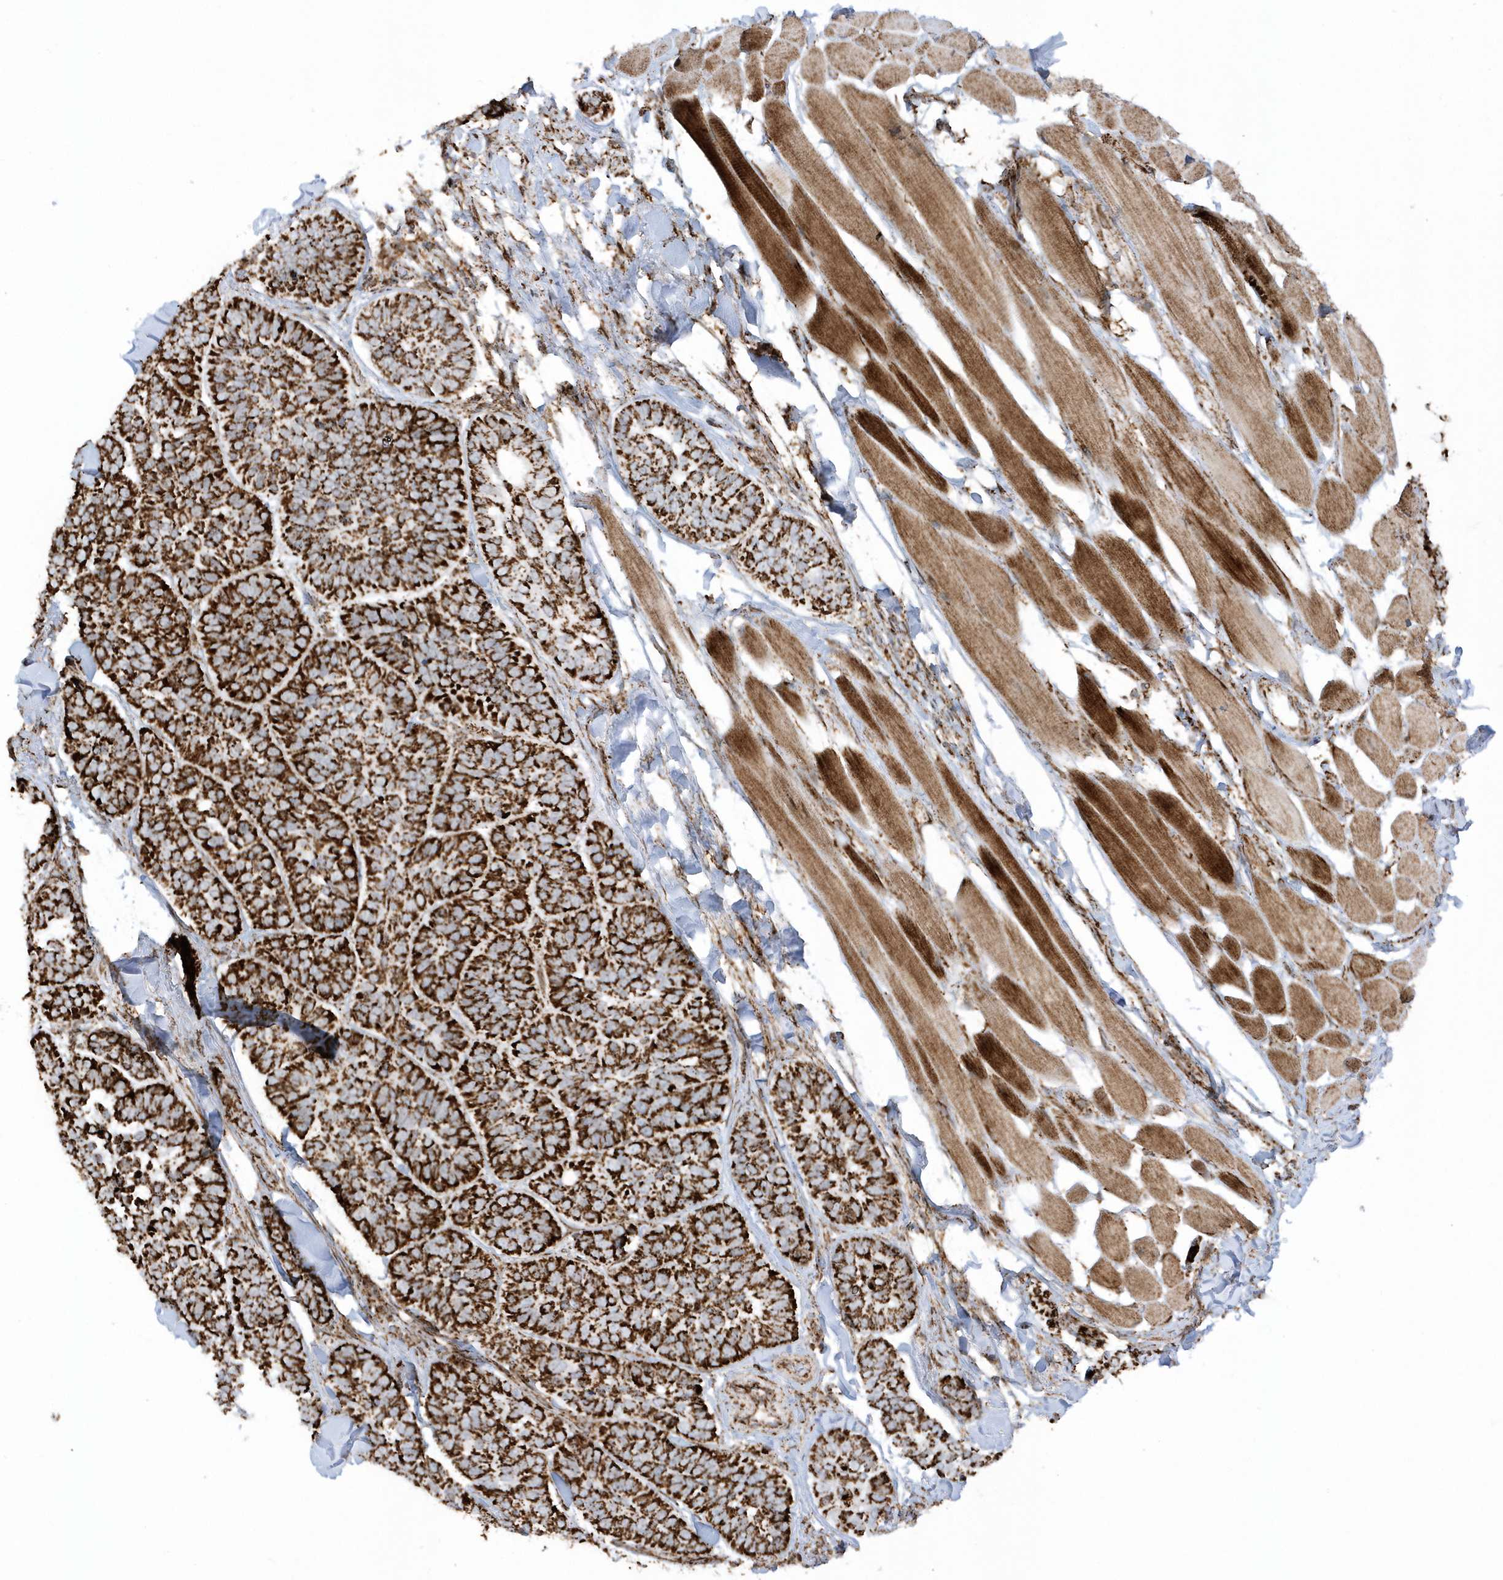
{"staining": {"intensity": "strong", "quantity": ">75%", "location": "cytoplasmic/membranous"}, "tissue": "skin cancer", "cell_type": "Tumor cells", "image_type": "cancer", "snomed": [{"axis": "morphology", "description": "Basal cell carcinoma"}, {"axis": "topography", "description": "Skin"}], "caption": "The image reveals staining of skin cancer (basal cell carcinoma), revealing strong cytoplasmic/membranous protein positivity (brown color) within tumor cells. (DAB IHC with brightfield microscopy, high magnification).", "gene": "CRY2", "patient": {"sex": "male", "age": 62}}